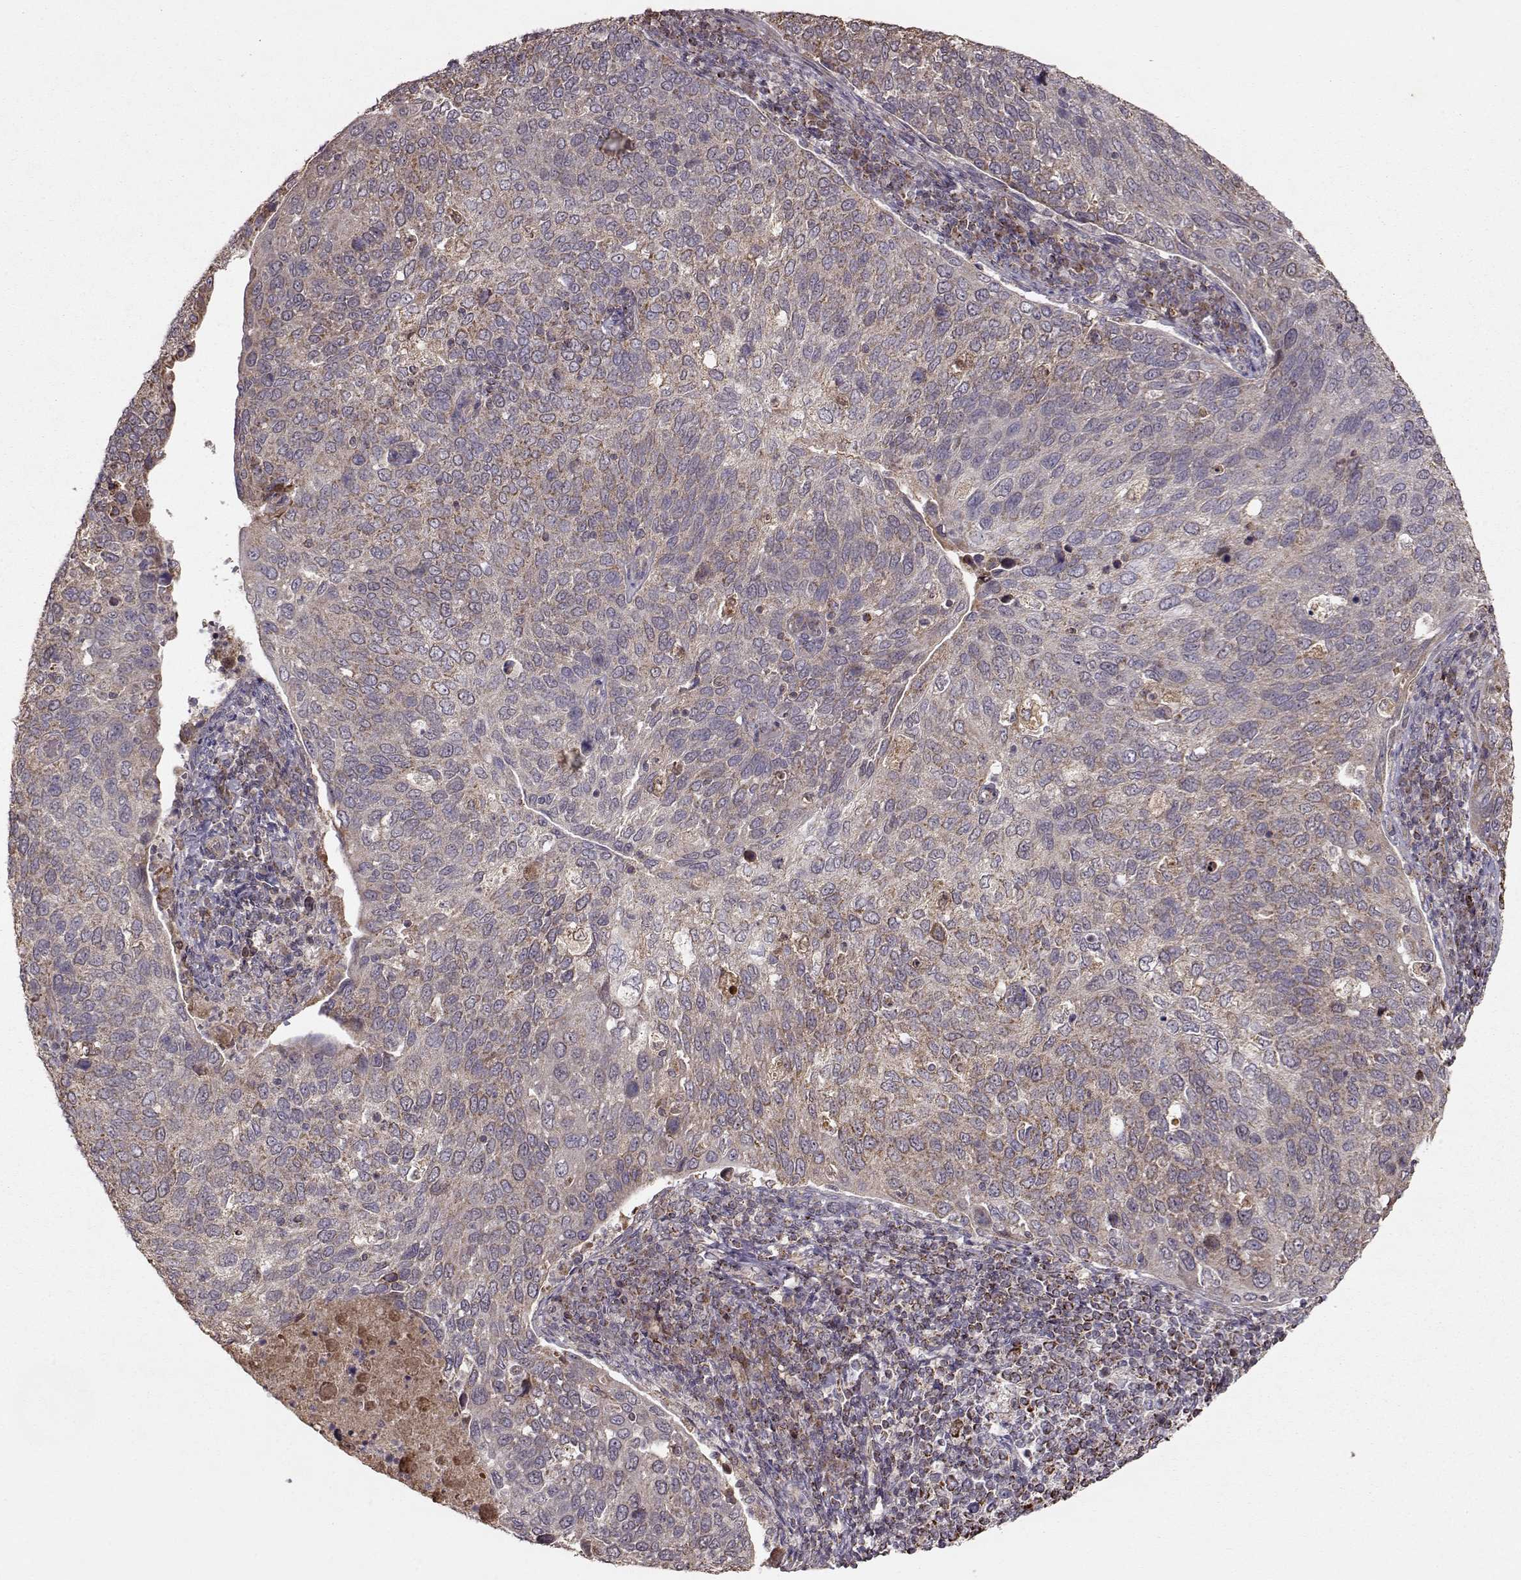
{"staining": {"intensity": "weak", "quantity": ">75%", "location": "cytoplasmic/membranous"}, "tissue": "cervical cancer", "cell_type": "Tumor cells", "image_type": "cancer", "snomed": [{"axis": "morphology", "description": "Squamous cell carcinoma, NOS"}, {"axis": "topography", "description": "Cervix"}], "caption": "Immunohistochemical staining of cervical cancer demonstrates low levels of weak cytoplasmic/membranous positivity in about >75% of tumor cells. The staining was performed using DAB (3,3'-diaminobenzidine), with brown indicating positive protein expression. Nuclei are stained blue with hematoxylin.", "gene": "CMTM3", "patient": {"sex": "female", "age": 54}}